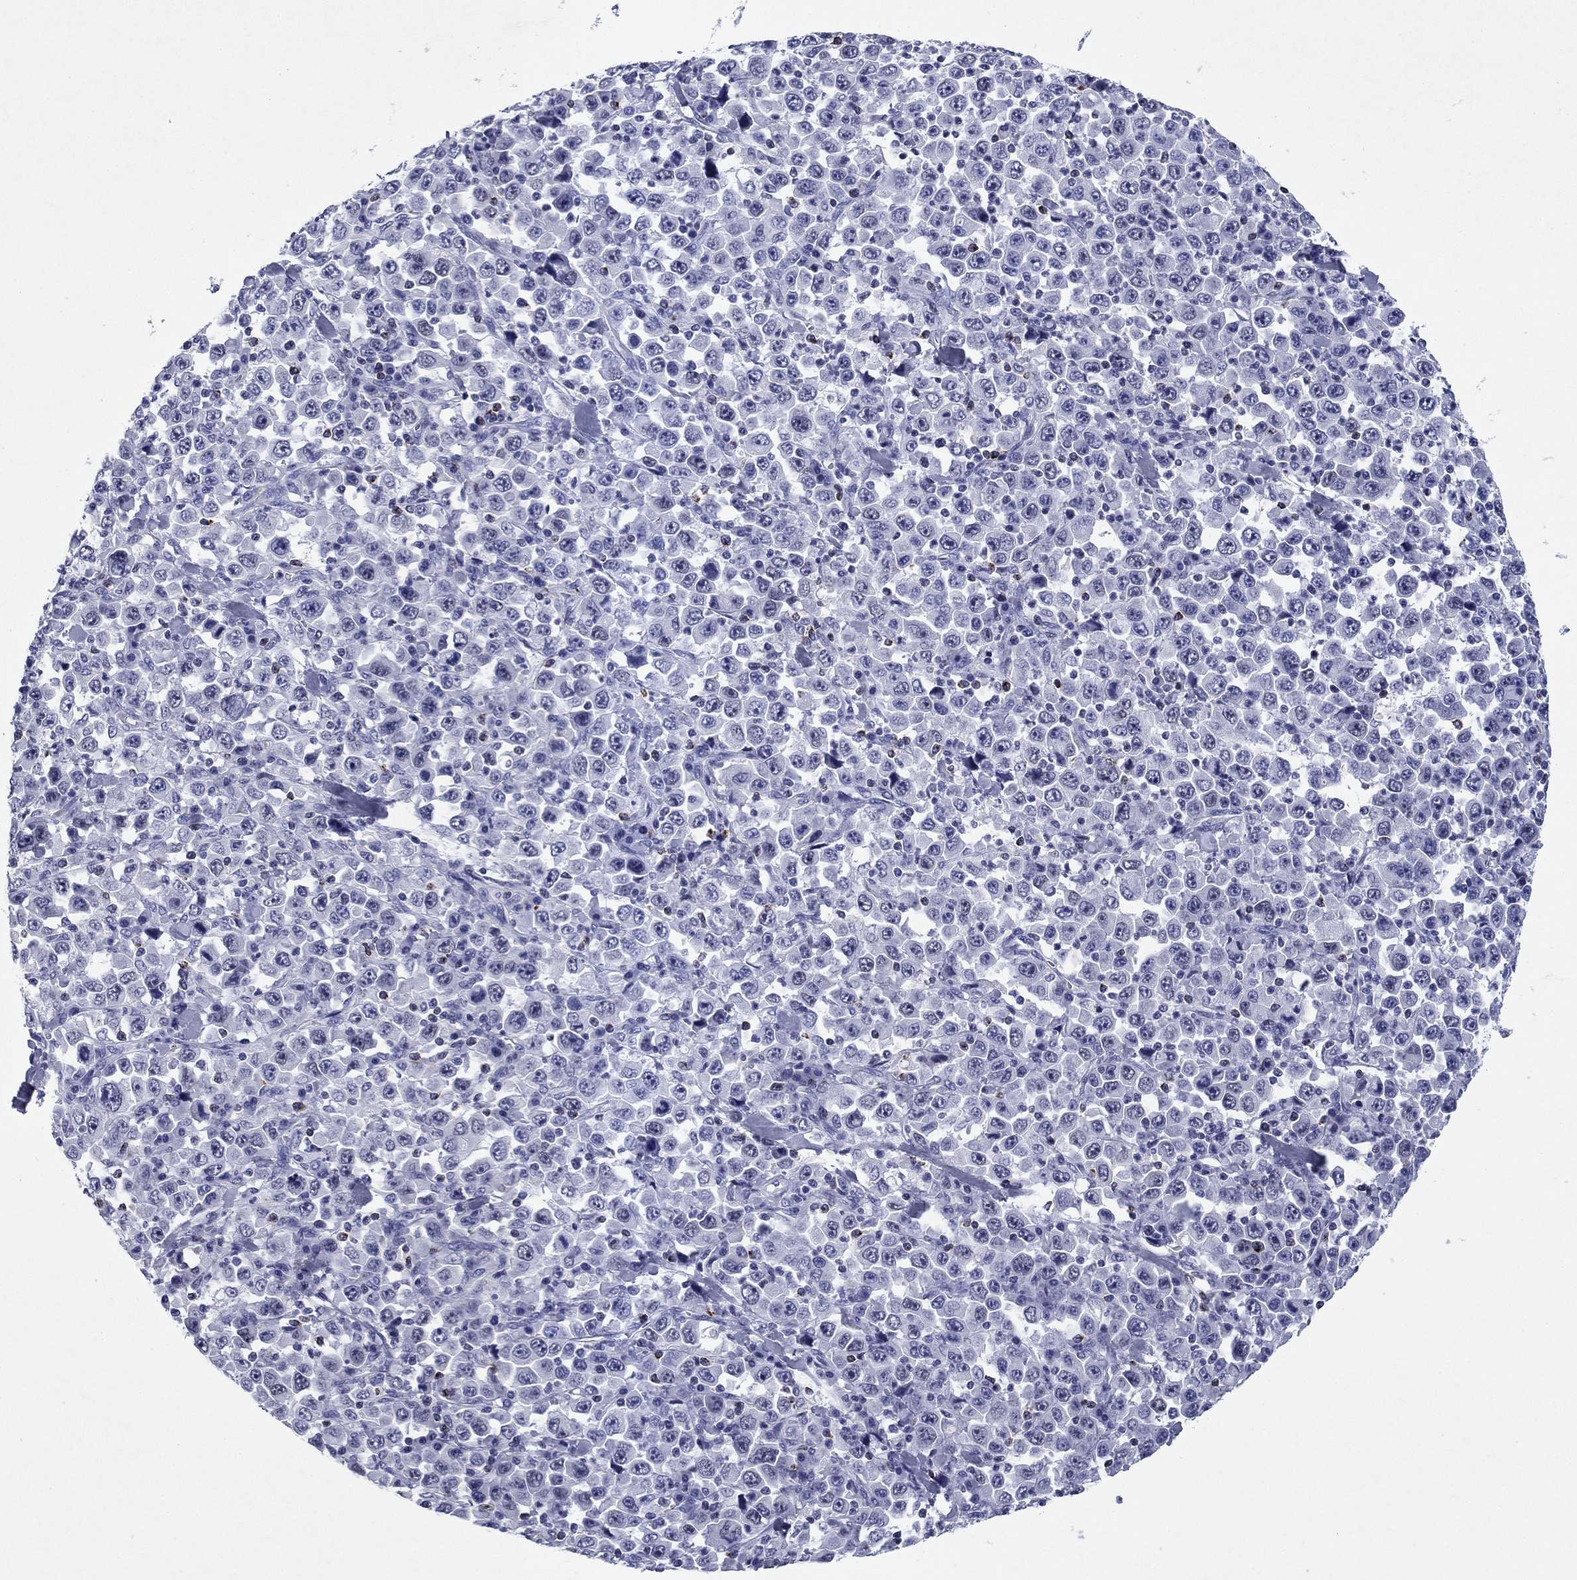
{"staining": {"intensity": "negative", "quantity": "none", "location": "none"}, "tissue": "stomach cancer", "cell_type": "Tumor cells", "image_type": "cancer", "snomed": [{"axis": "morphology", "description": "Normal tissue, NOS"}, {"axis": "morphology", "description": "Adenocarcinoma, NOS"}, {"axis": "topography", "description": "Stomach, upper"}, {"axis": "topography", "description": "Stomach"}], "caption": "Immunohistochemical staining of stomach adenocarcinoma exhibits no significant expression in tumor cells. (DAB (3,3'-diaminobenzidine) IHC with hematoxylin counter stain).", "gene": "GZMK", "patient": {"sex": "male", "age": 59}}